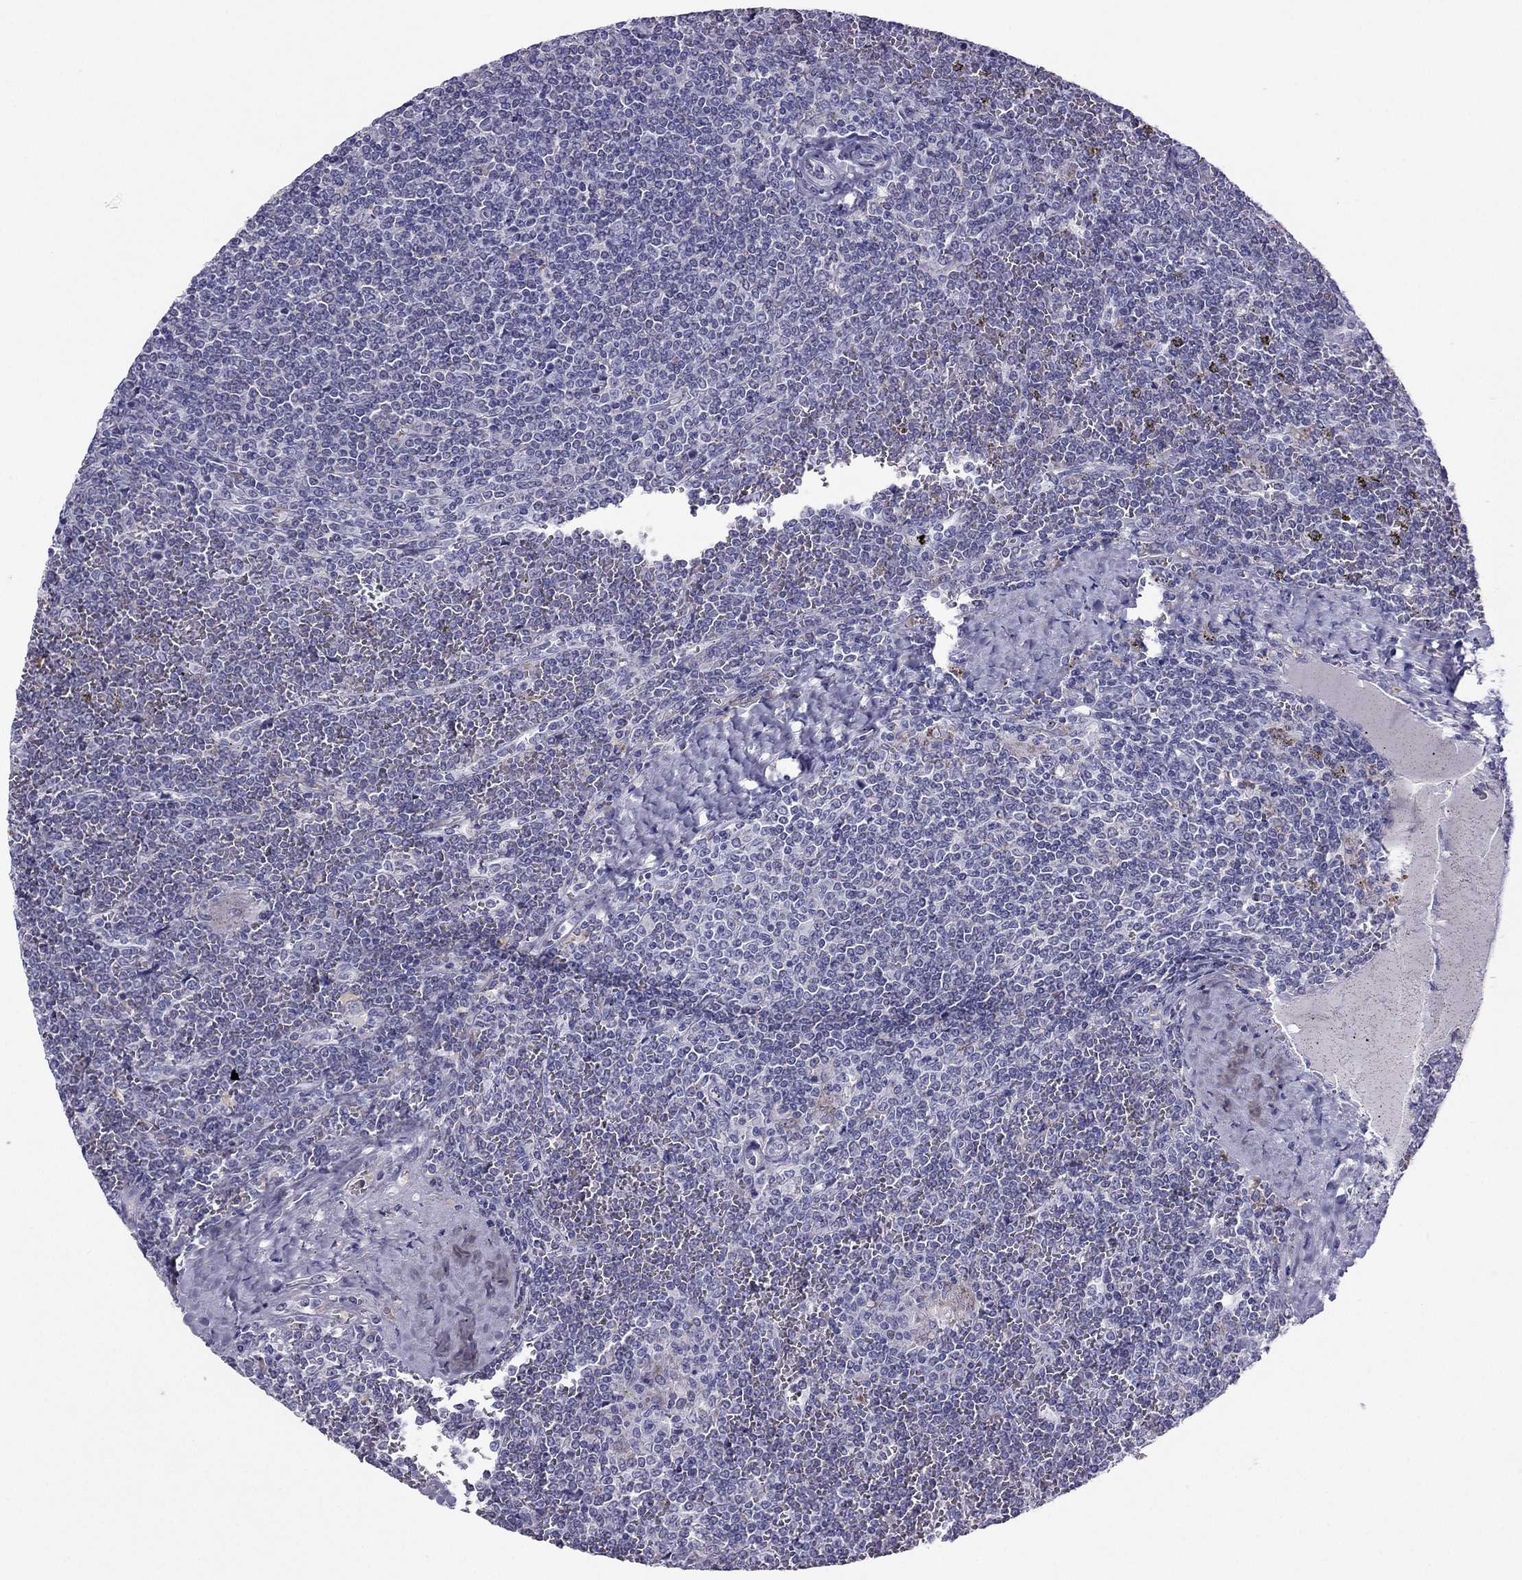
{"staining": {"intensity": "negative", "quantity": "none", "location": "none"}, "tissue": "lymphoma", "cell_type": "Tumor cells", "image_type": "cancer", "snomed": [{"axis": "morphology", "description": "Malignant lymphoma, non-Hodgkin's type, Low grade"}, {"axis": "topography", "description": "Spleen"}], "caption": "Tumor cells show no significant protein positivity in lymphoma.", "gene": "MAEL", "patient": {"sex": "female", "age": 19}}